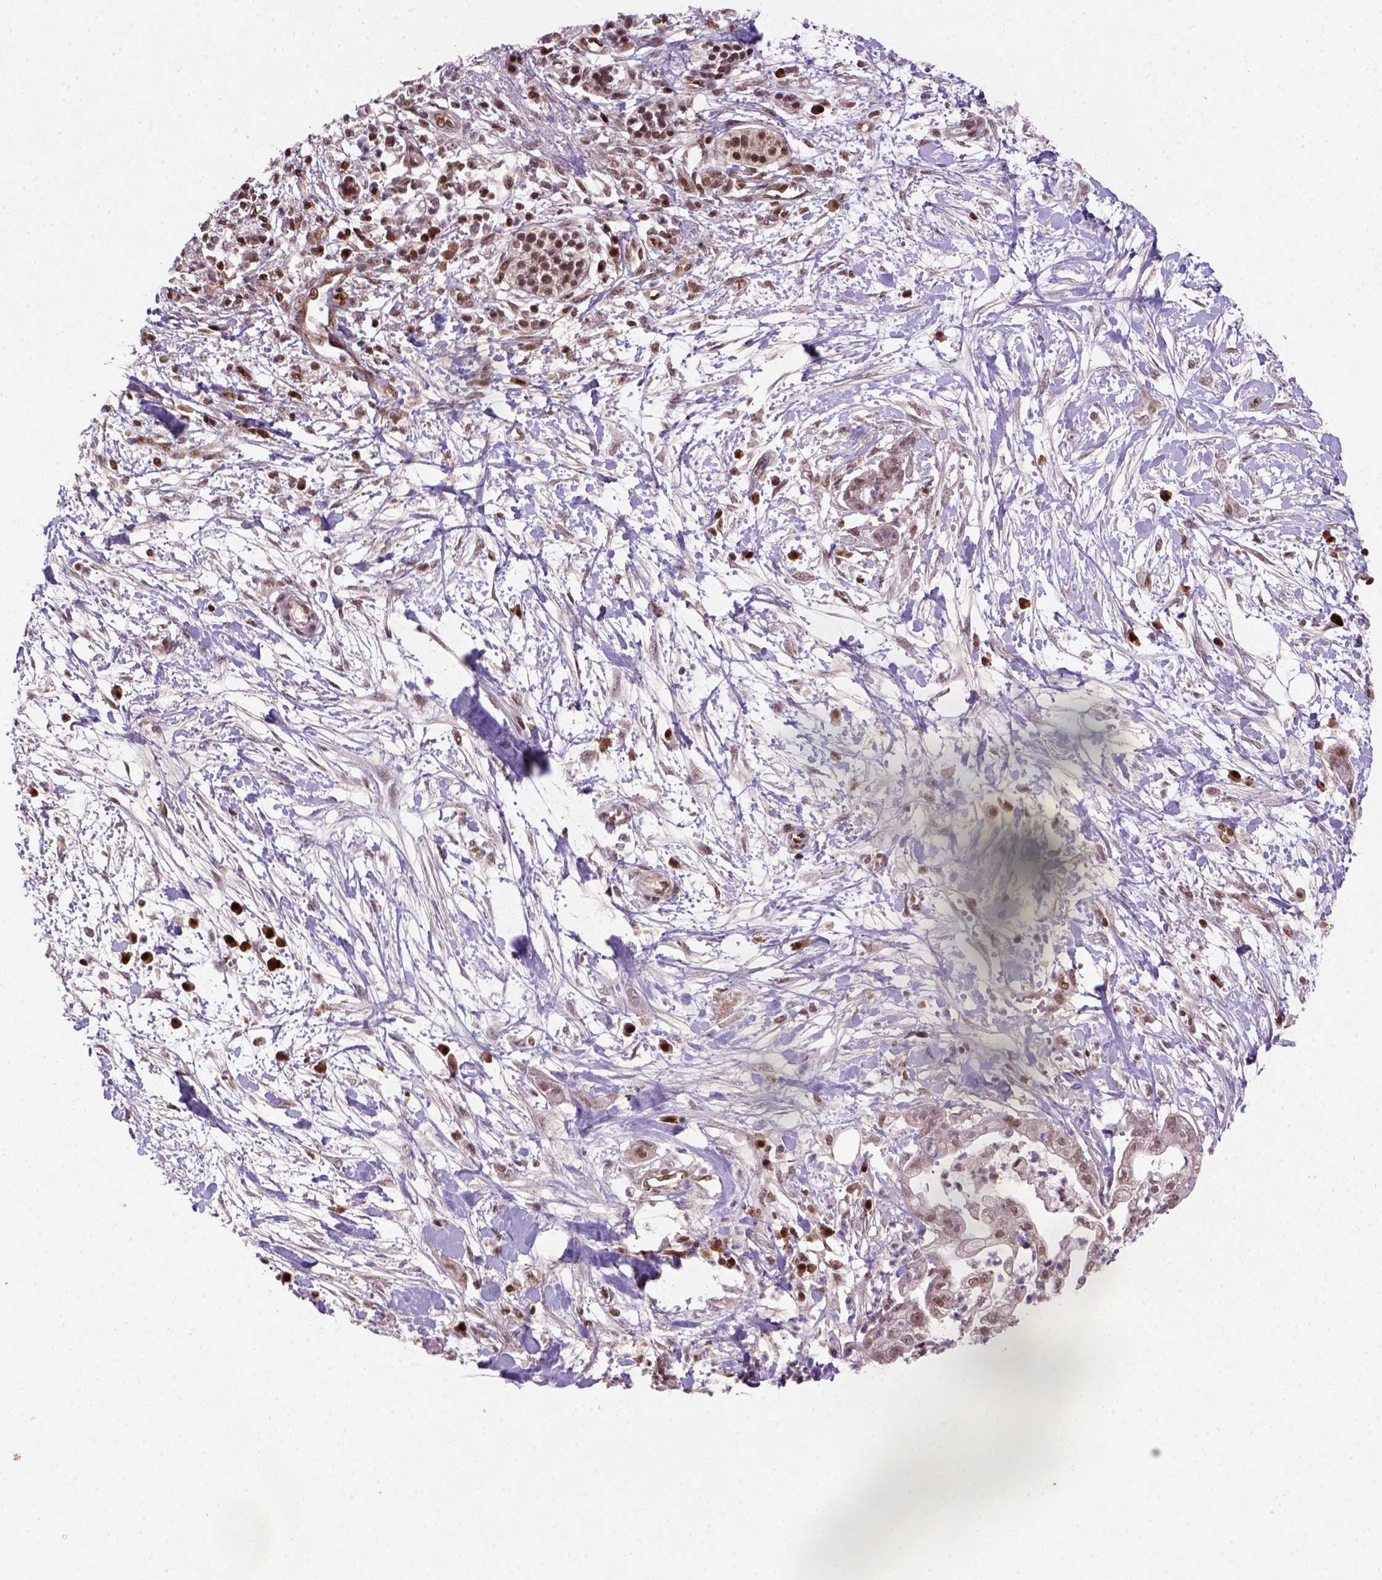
{"staining": {"intensity": "weak", "quantity": ">75%", "location": "nuclear"}, "tissue": "pancreatic cancer", "cell_type": "Tumor cells", "image_type": "cancer", "snomed": [{"axis": "morphology", "description": "Normal tissue, NOS"}, {"axis": "morphology", "description": "Adenocarcinoma, NOS"}, {"axis": "topography", "description": "Lymph node"}, {"axis": "topography", "description": "Pancreas"}], "caption": "Protein expression analysis of human pancreatic cancer (adenocarcinoma) reveals weak nuclear expression in approximately >75% of tumor cells.", "gene": "MGMT", "patient": {"sex": "female", "age": 58}}